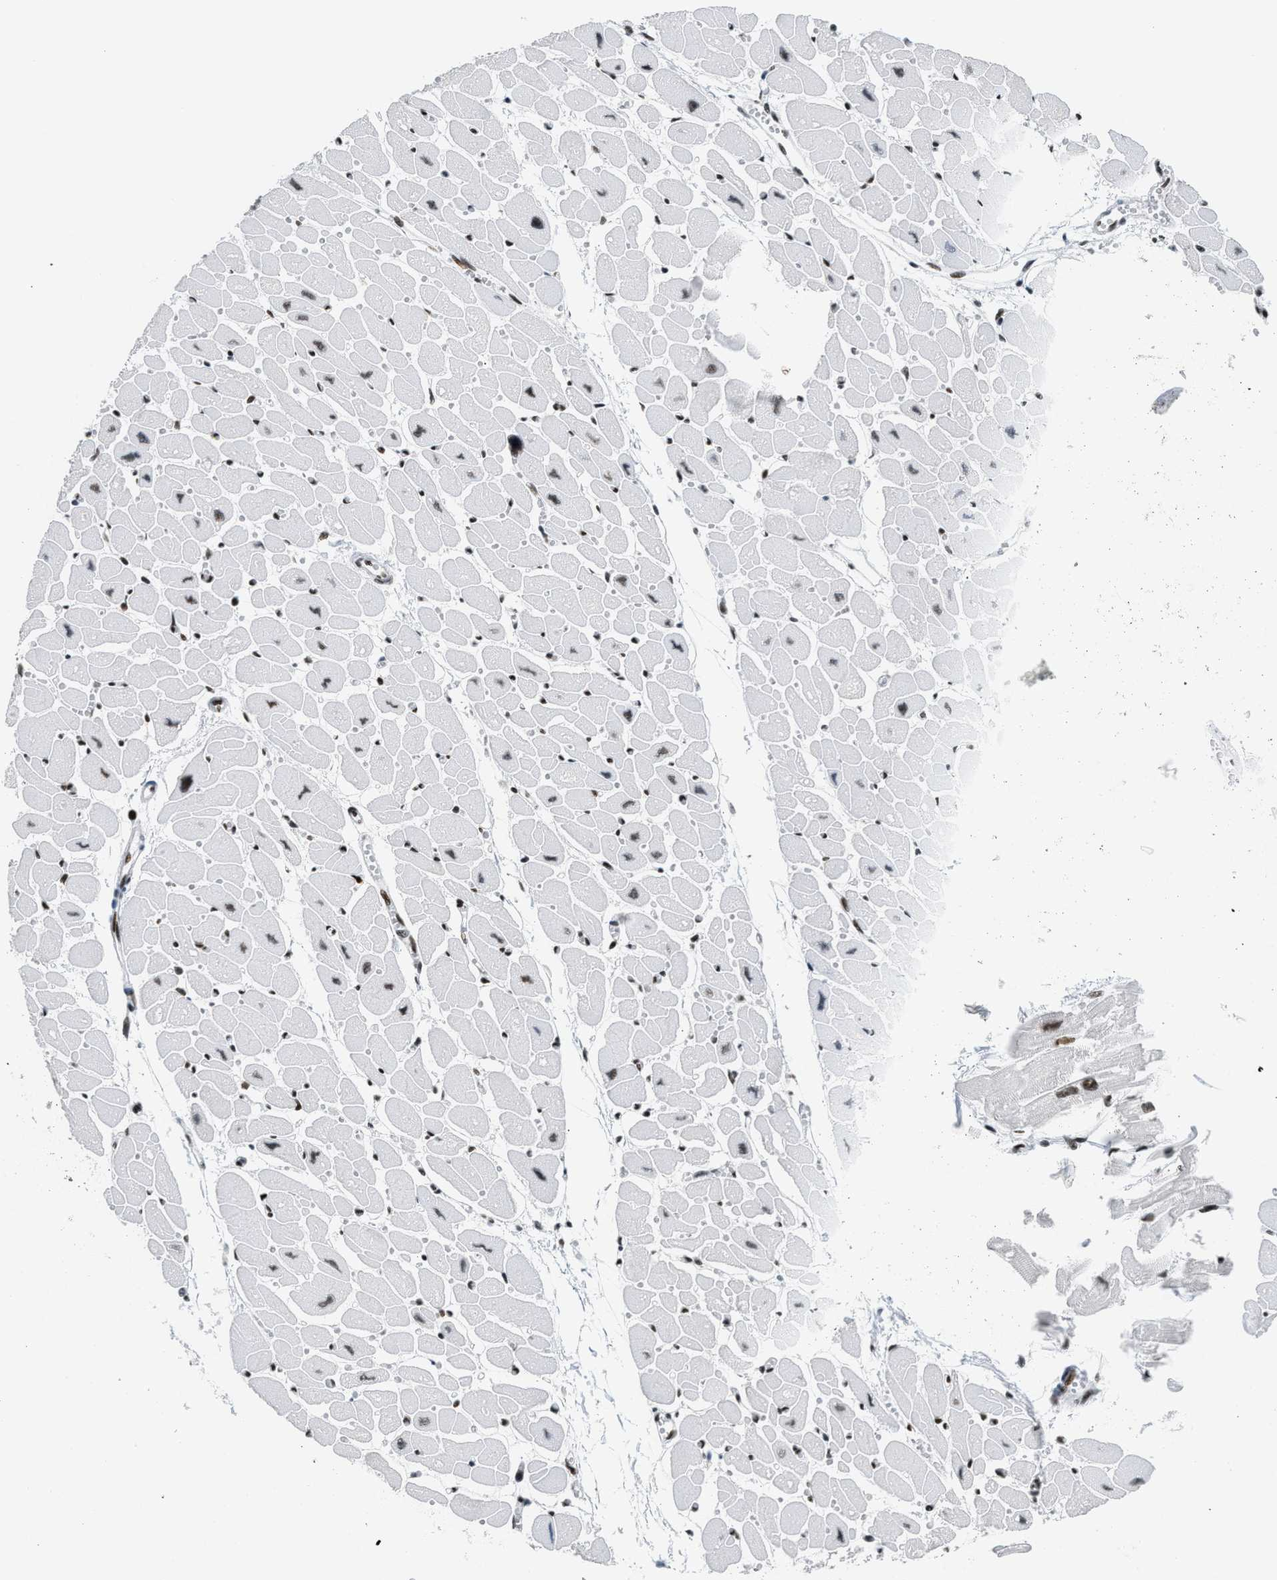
{"staining": {"intensity": "strong", "quantity": ">75%", "location": "nuclear"}, "tissue": "heart muscle", "cell_type": "Cardiomyocytes", "image_type": "normal", "snomed": [{"axis": "morphology", "description": "Normal tissue, NOS"}, {"axis": "topography", "description": "Heart"}], "caption": "This histopathology image reveals normal heart muscle stained with IHC to label a protein in brown. The nuclear of cardiomyocytes show strong positivity for the protein. Nuclei are counter-stained blue.", "gene": "PIF1", "patient": {"sex": "female", "age": 54}}